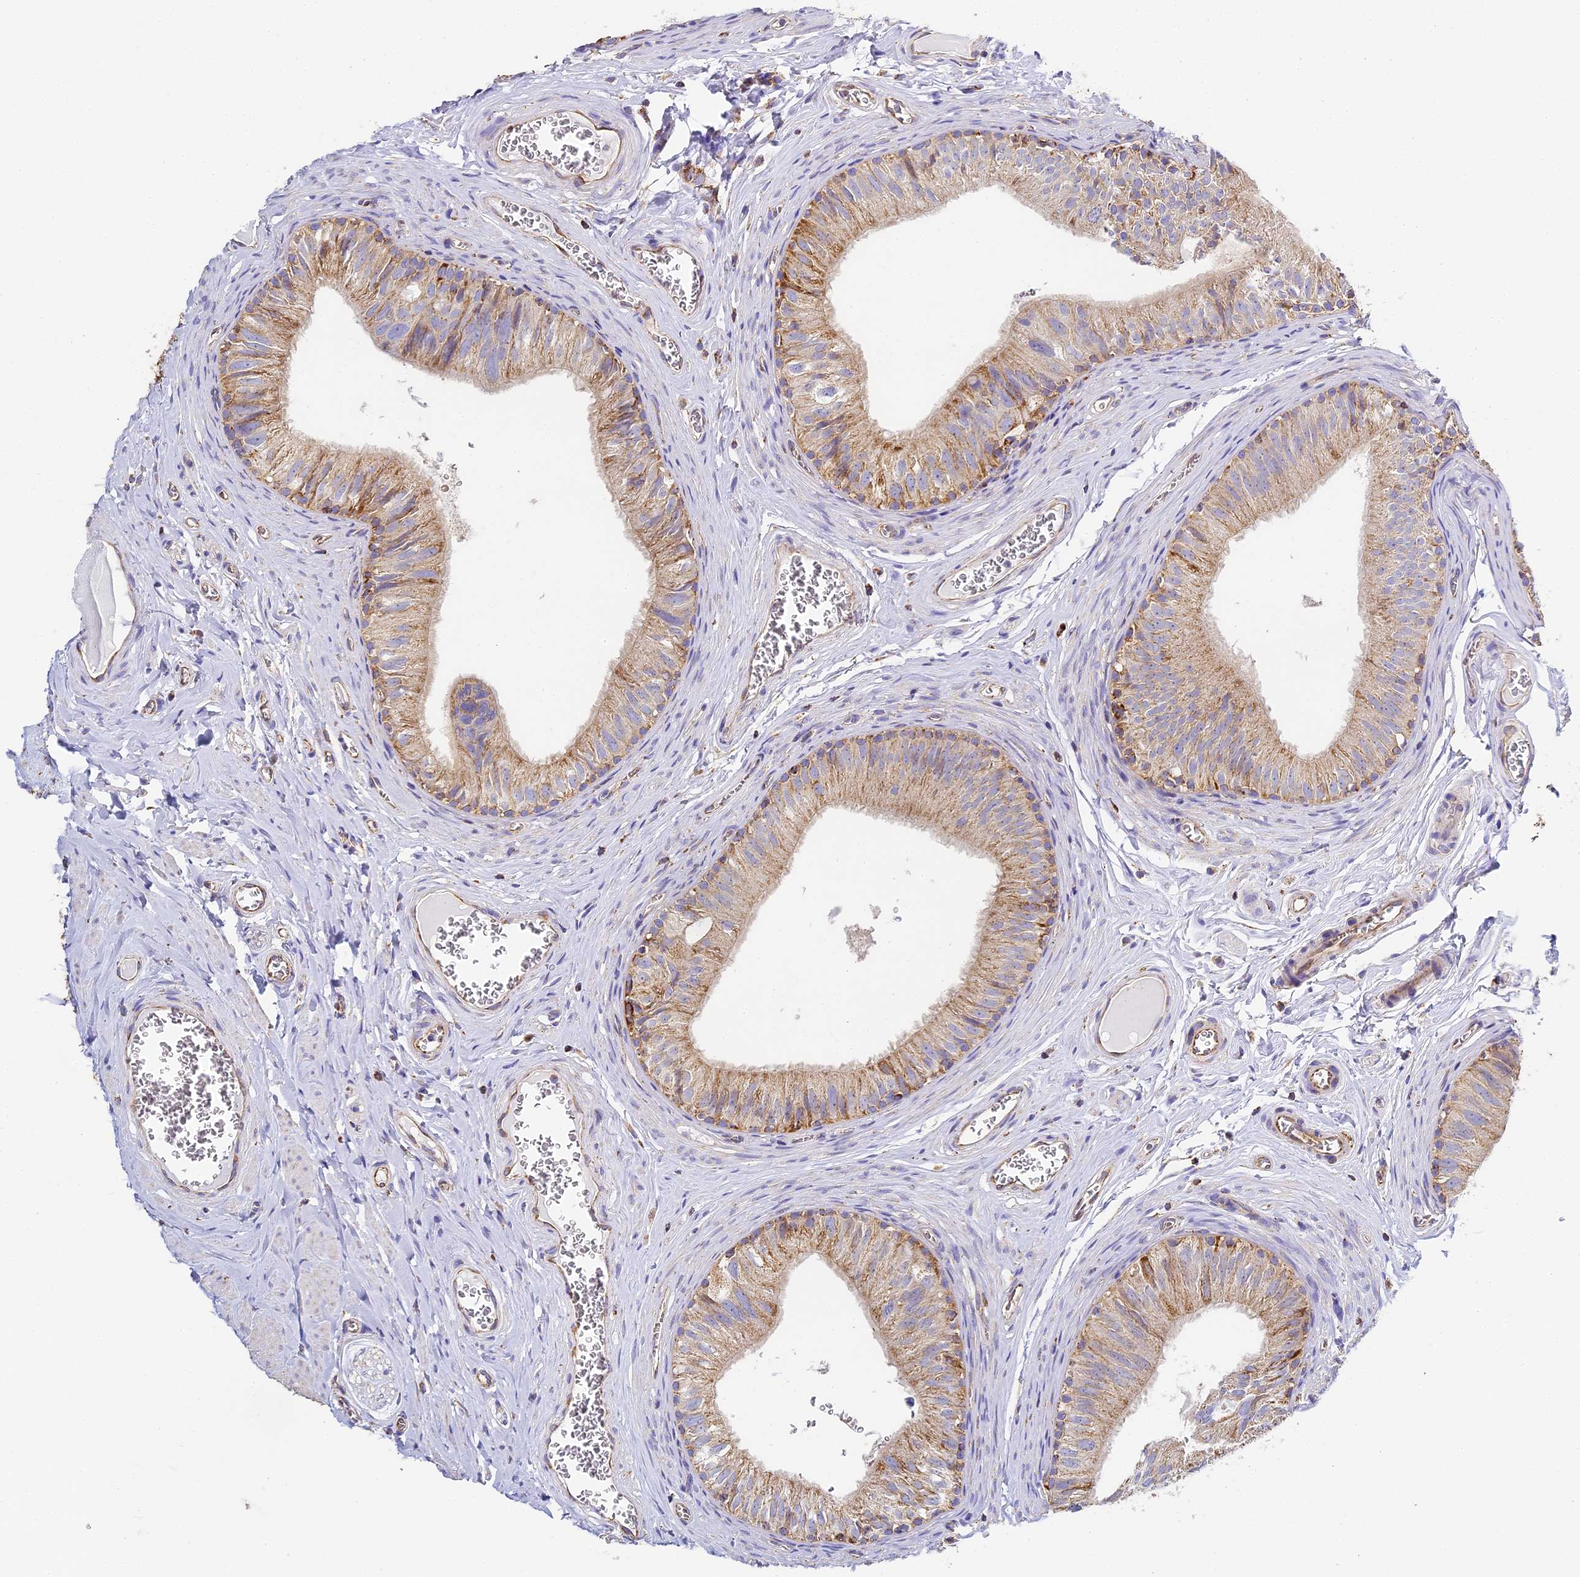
{"staining": {"intensity": "moderate", "quantity": "25%-75%", "location": "cytoplasmic/membranous"}, "tissue": "epididymis", "cell_type": "Glandular cells", "image_type": "normal", "snomed": [{"axis": "morphology", "description": "Normal tissue, NOS"}, {"axis": "topography", "description": "Epididymis"}], "caption": "The immunohistochemical stain labels moderate cytoplasmic/membranous positivity in glandular cells of benign epididymis. The staining is performed using DAB brown chromogen to label protein expression. The nuclei are counter-stained blue using hematoxylin.", "gene": "STK17A", "patient": {"sex": "male", "age": 42}}